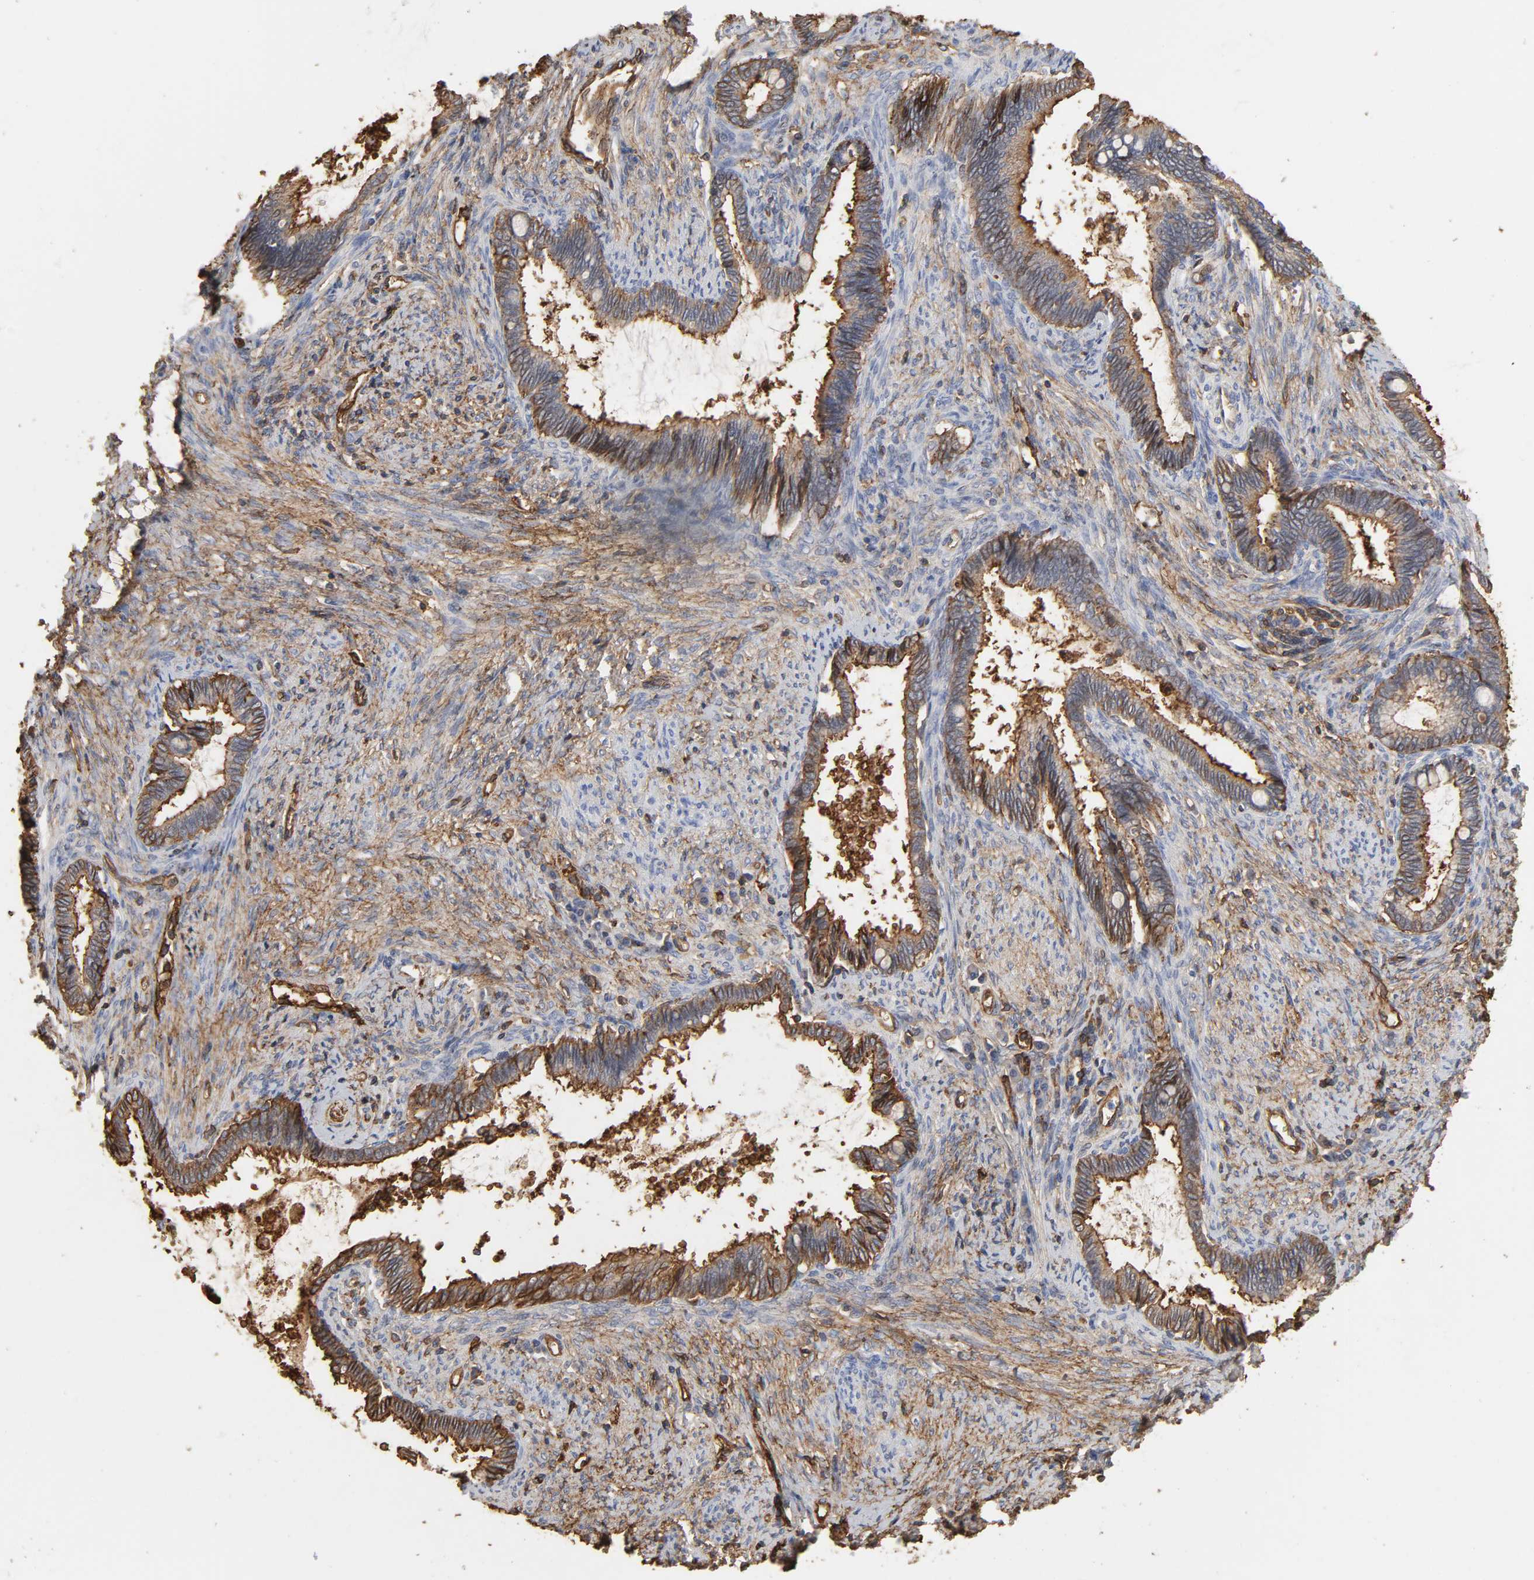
{"staining": {"intensity": "strong", "quantity": ">75%", "location": "cytoplasmic/membranous"}, "tissue": "cervical cancer", "cell_type": "Tumor cells", "image_type": "cancer", "snomed": [{"axis": "morphology", "description": "Adenocarcinoma, NOS"}, {"axis": "topography", "description": "Cervix"}], "caption": "IHC (DAB) staining of human cervical cancer (adenocarcinoma) shows strong cytoplasmic/membranous protein expression in about >75% of tumor cells.", "gene": "ANXA2", "patient": {"sex": "female", "age": 44}}